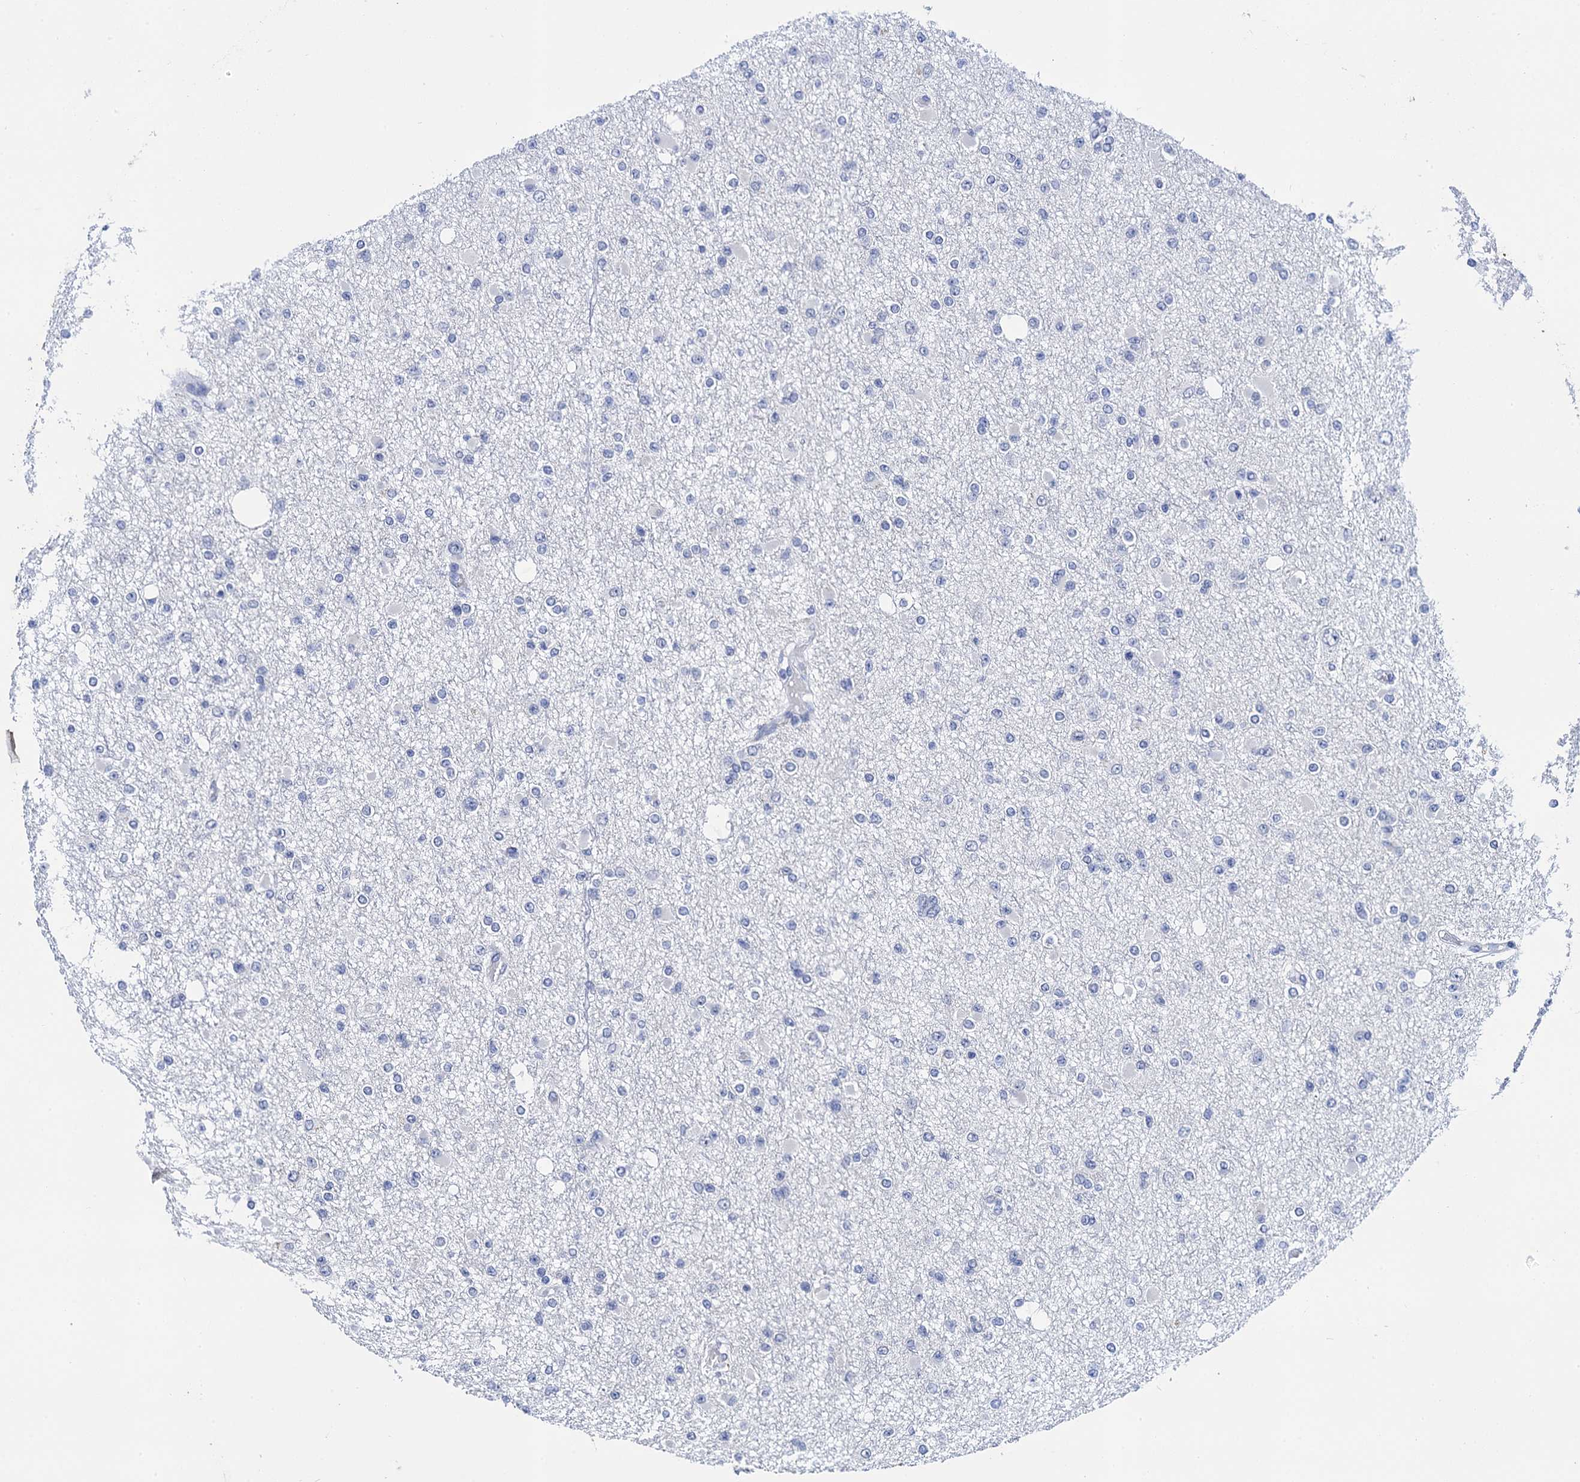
{"staining": {"intensity": "negative", "quantity": "none", "location": "none"}, "tissue": "glioma", "cell_type": "Tumor cells", "image_type": "cancer", "snomed": [{"axis": "morphology", "description": "Glioma, malignant, Low grade"}, {"axis": "topography", "description": "Brain"}], "caption": "IHC of human glioma shows no expression in tumor cells.", "gene": "LYPD3", "patient": {"sex": "female", "age": 22}}